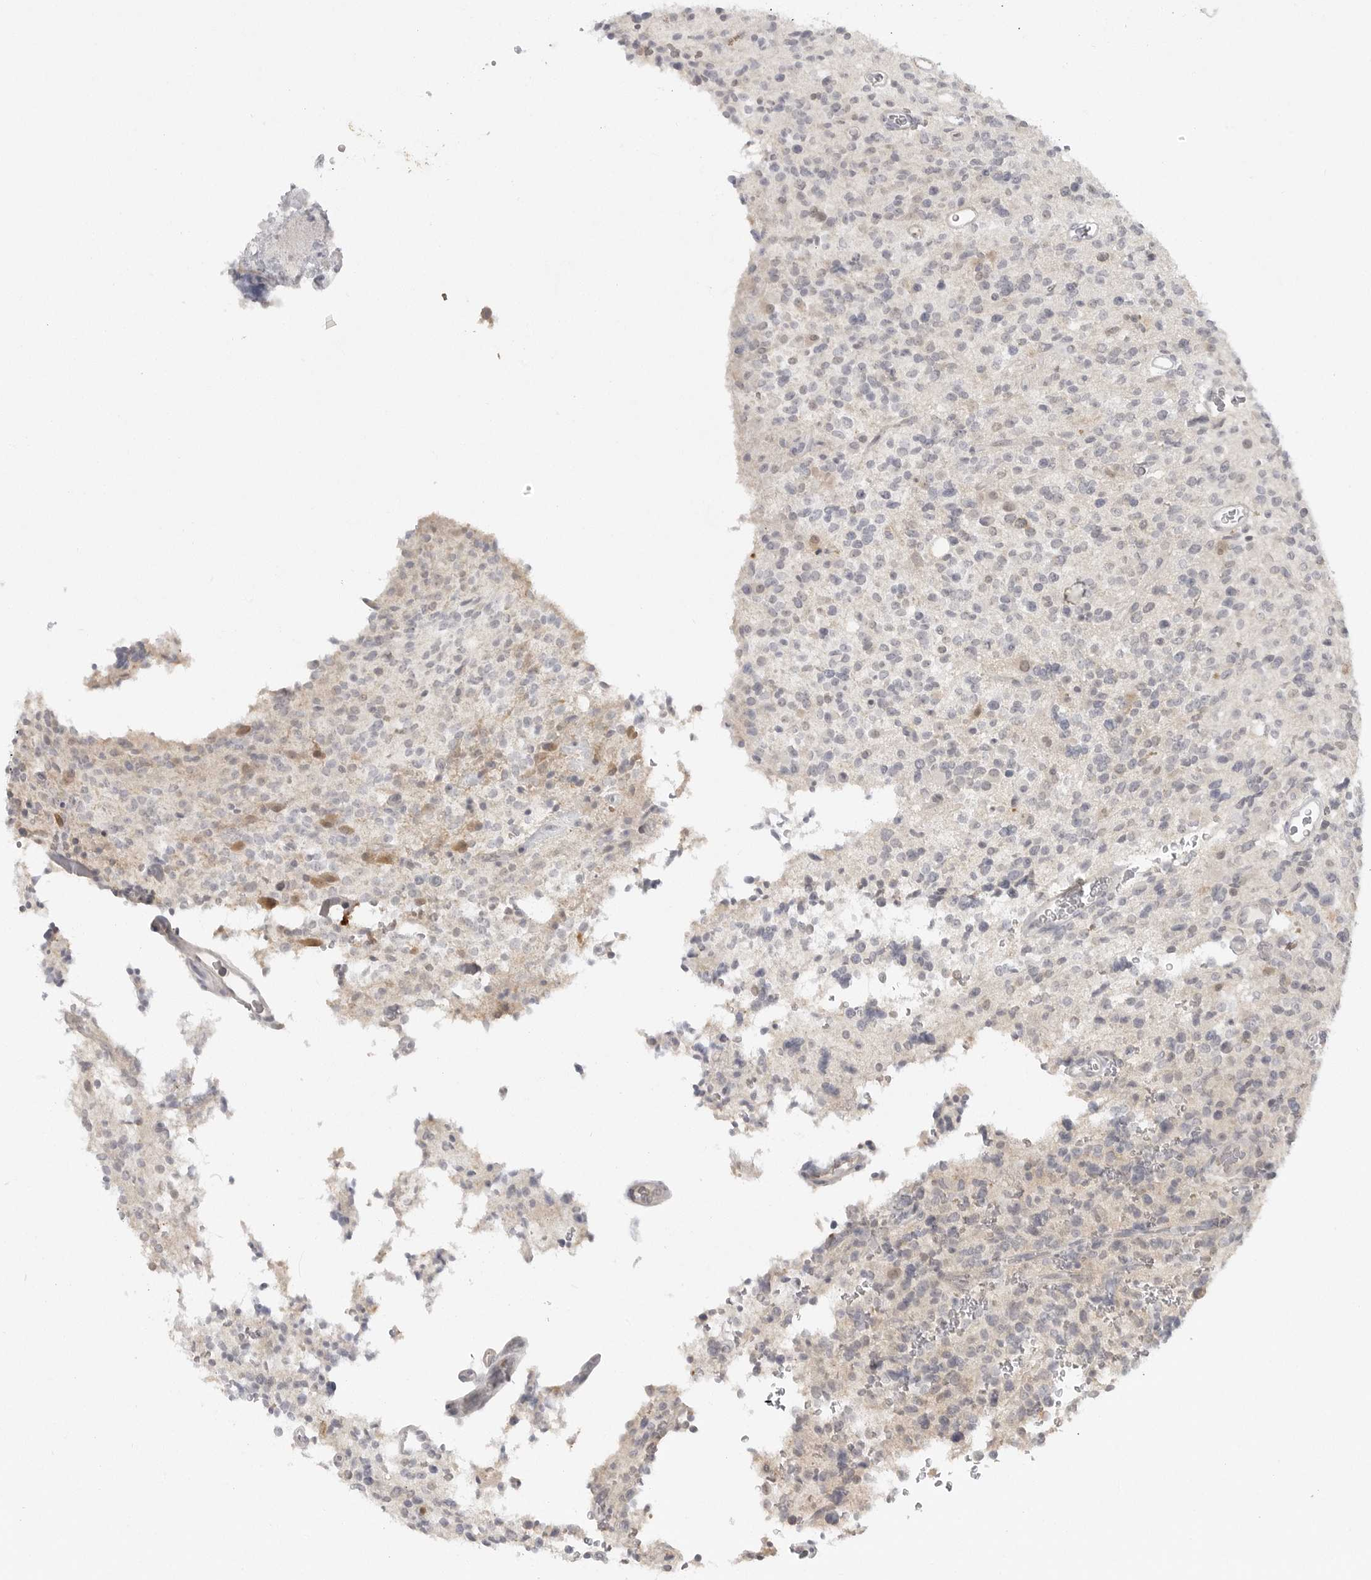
{"staining": {"intensity": "weak", "quantity": "<25%", "location": "cytoplasmic/membranous"}, "tissue": "glioma", "cell_type": "Tumor cells", "image_type": "cancer", "snomed": [{"axis": "morphology", "description": "Glioma, malignant, High grade"}, {"axis": "topography", "description": "Brain"}], "caption": "Immunohistochemical staining of human high-grade glioma (malignant) exhibits no significant positivity in tumor cells.", "gene": "TCTN3", "patient": {"sex": "male", "age": 34}}